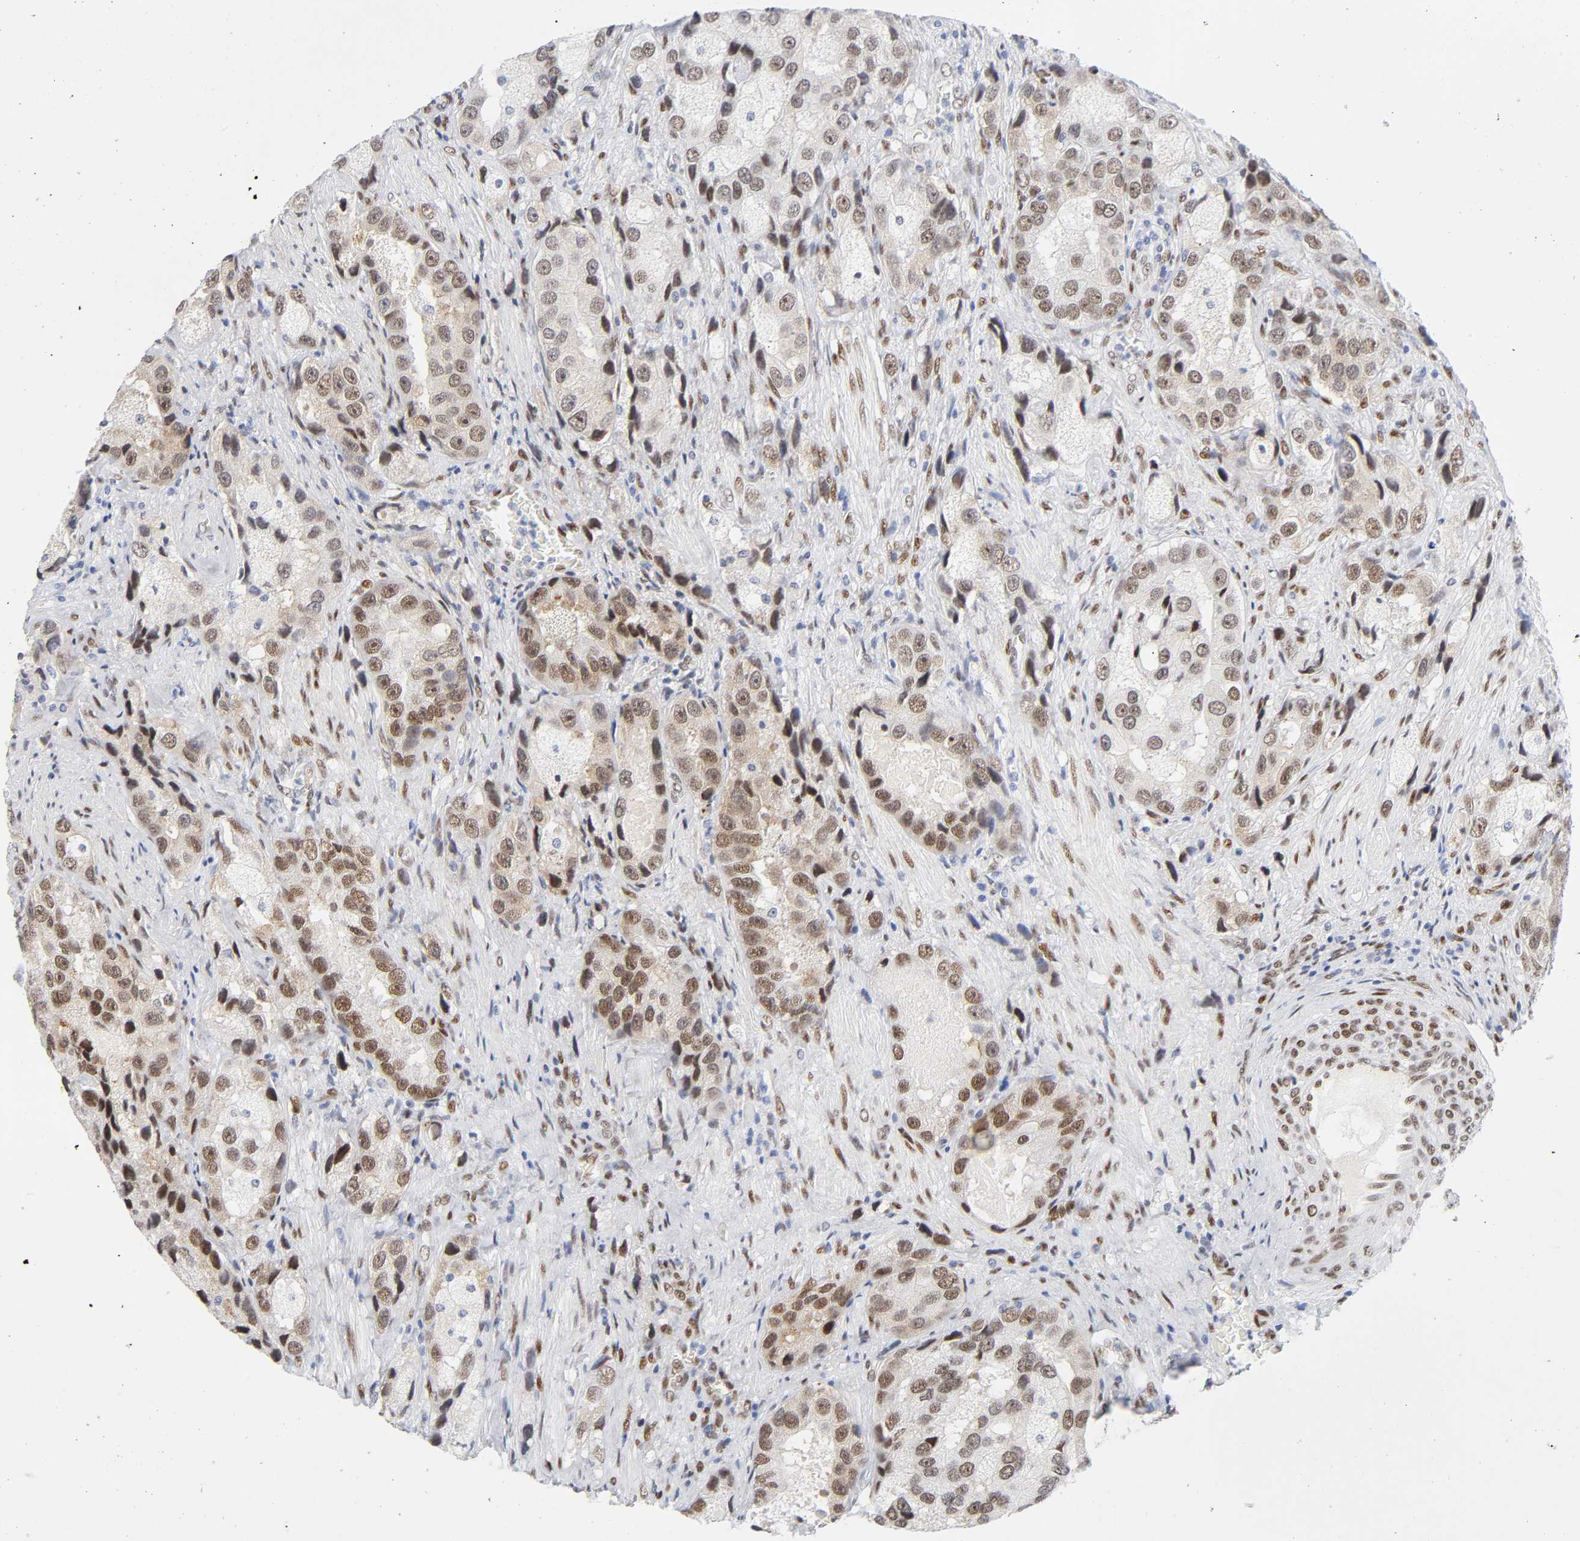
{"staining": {"intensity": "weak", "quantity": ">75%", "location": "nuclear"}, "tissue": "prostate cancer", "cell_type": "Tumor cells", "image_type": "cancer", "snomed": [{"axis": "morphology", "description": "Adenocarcinoma, High grade"}, {"axis": "topography", "description": "Prostate"}], "caption": "Tumor cells exhibit weak nuclear expression in about >75% of cells in prostate adenocarcinoma (high-grade).", "gene": "NFIC", "patient": {"sex": "male", "age": 63}}